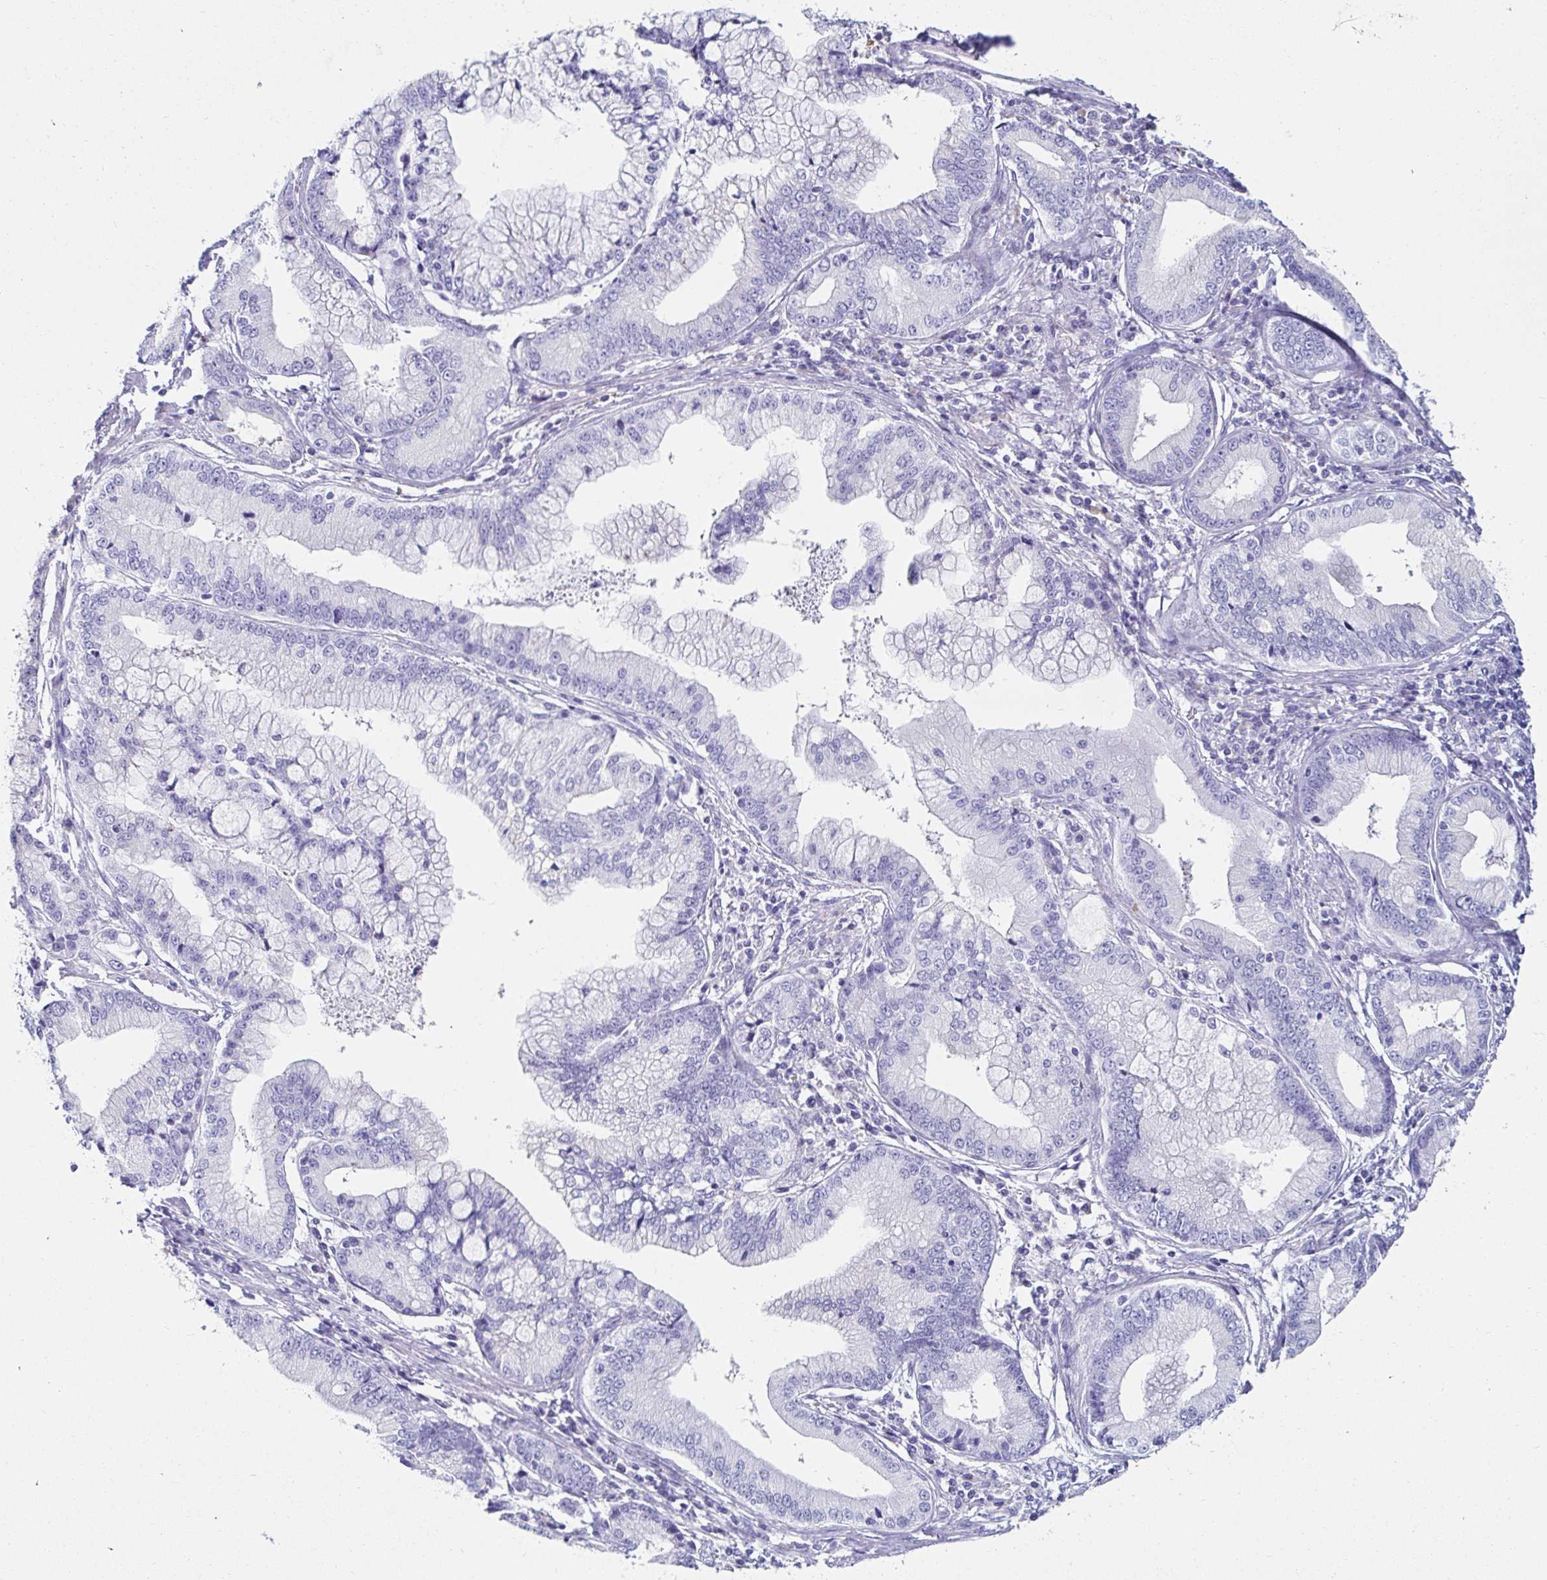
{"staining": {"intensity": "negative", "quantity": "none", "location": "none"}, "tissue": "stomach cancer", "cell_type": "Tumor cells", "image_type": "cancer", "snomed": [{"axis": "morphology", "description": "Adenocarcinoma, NOS"}, {"axis": "topography", "description": "Stomach, upper"}], "caption": "This is a photomicrograph of immunohistochemistry (IHC) staining of stomach adenocarcinoma, which shows no staining in tumor cells. Nuclei are stained in blue.", "gene": "C4orf17", "patient": {"sex": "female", "age": 74}}